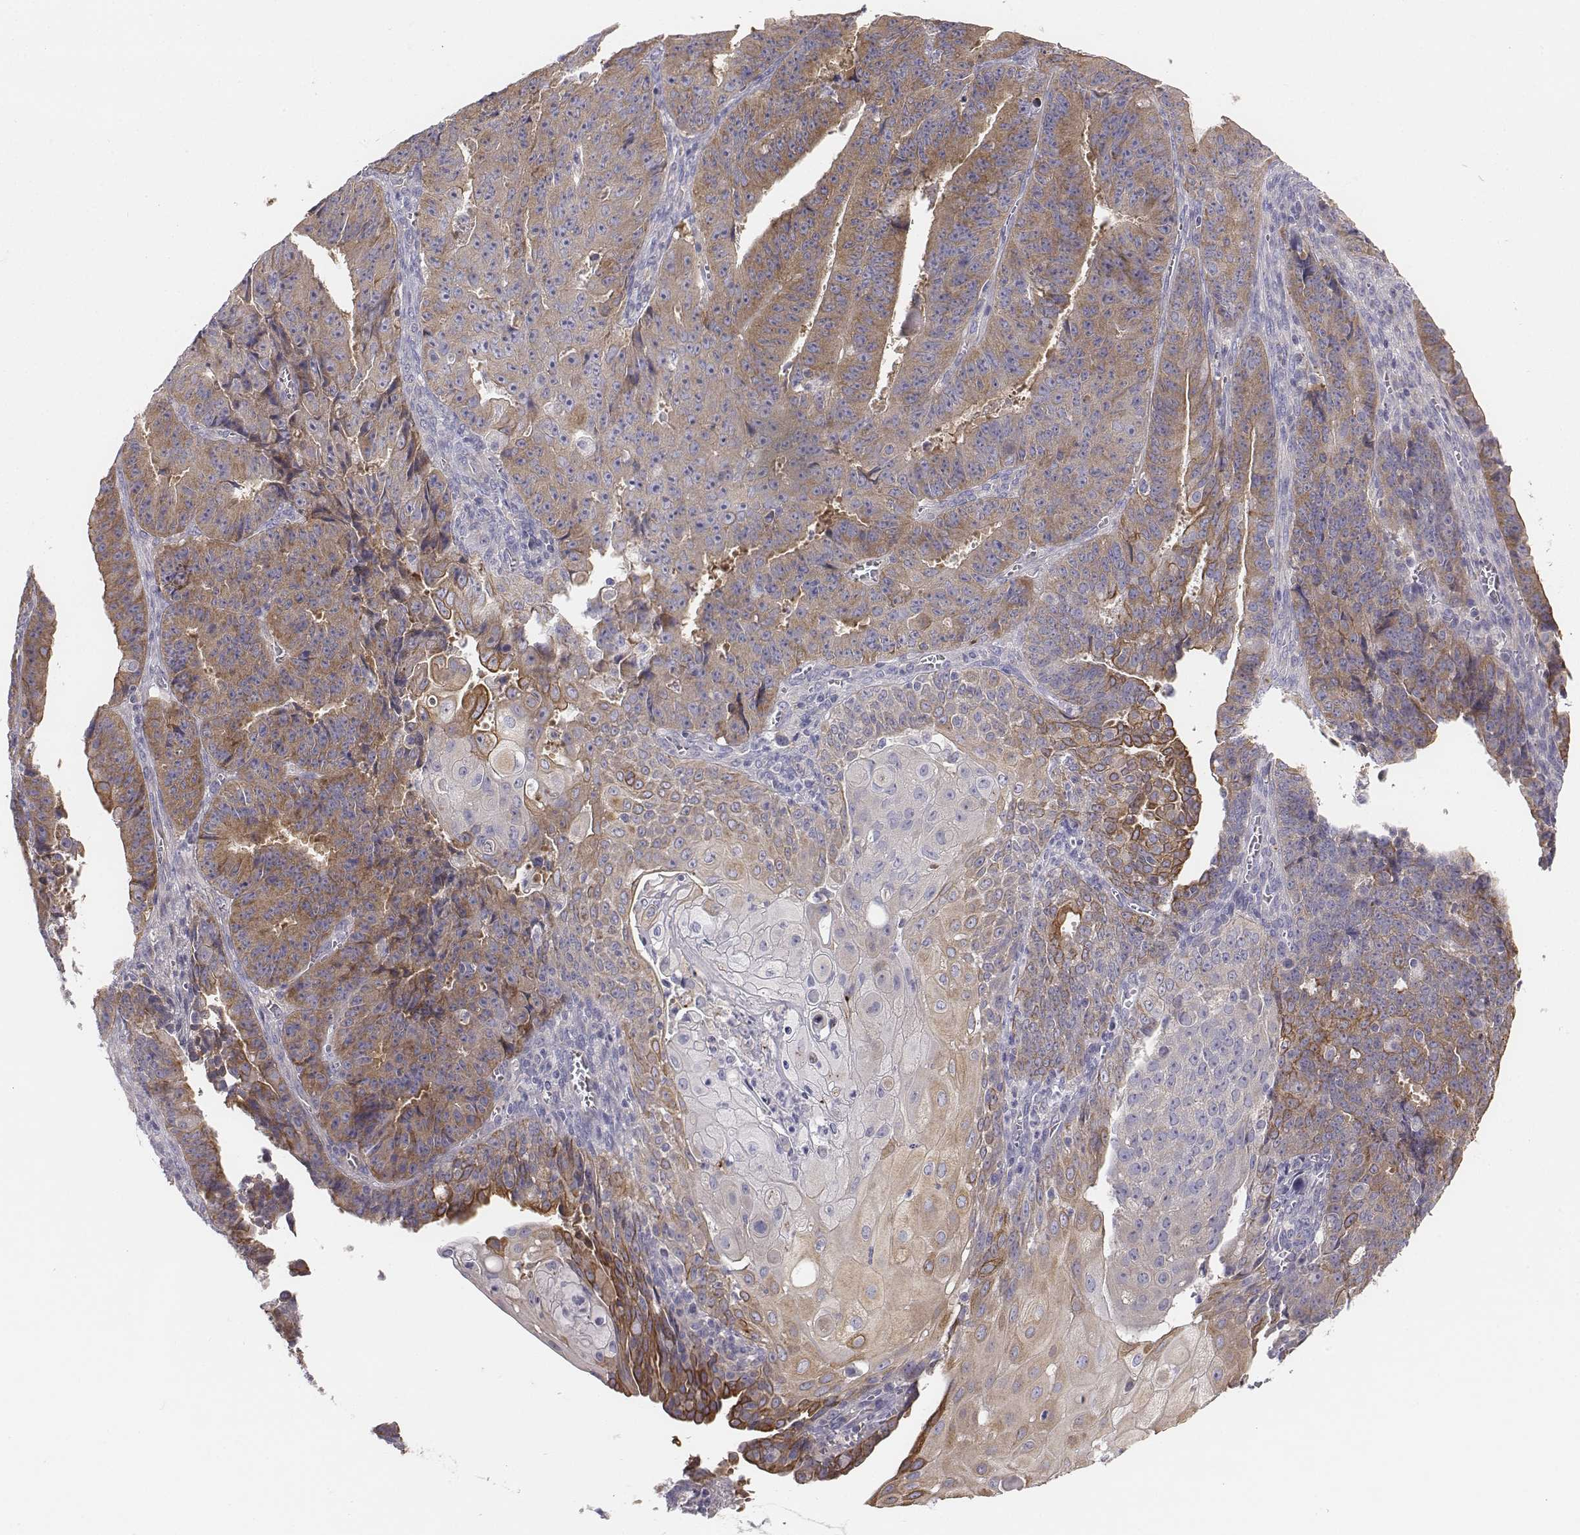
{"staining": {"intensity": "moderate", "quantity": ">75%", "location": "cytoplasmic/membranous"}, "tissue": "ovarian cancer", "cell_type": "Tumor cells", "image_type": "cancer", "snomed": [{"axis": "morphology", "description": "Carcinoma, endometroid"}, {"axis": "topography", "description": "Ovary"}], "caption": "Immunohistochemical staining of human ovarian endometroid carcinoma exhibits medium levels of moderate cytoplasmic/membranous staining in about >75% of tumor cells.", "gene": "CHST14", "patient": {"sex": "female", "age": 42}}